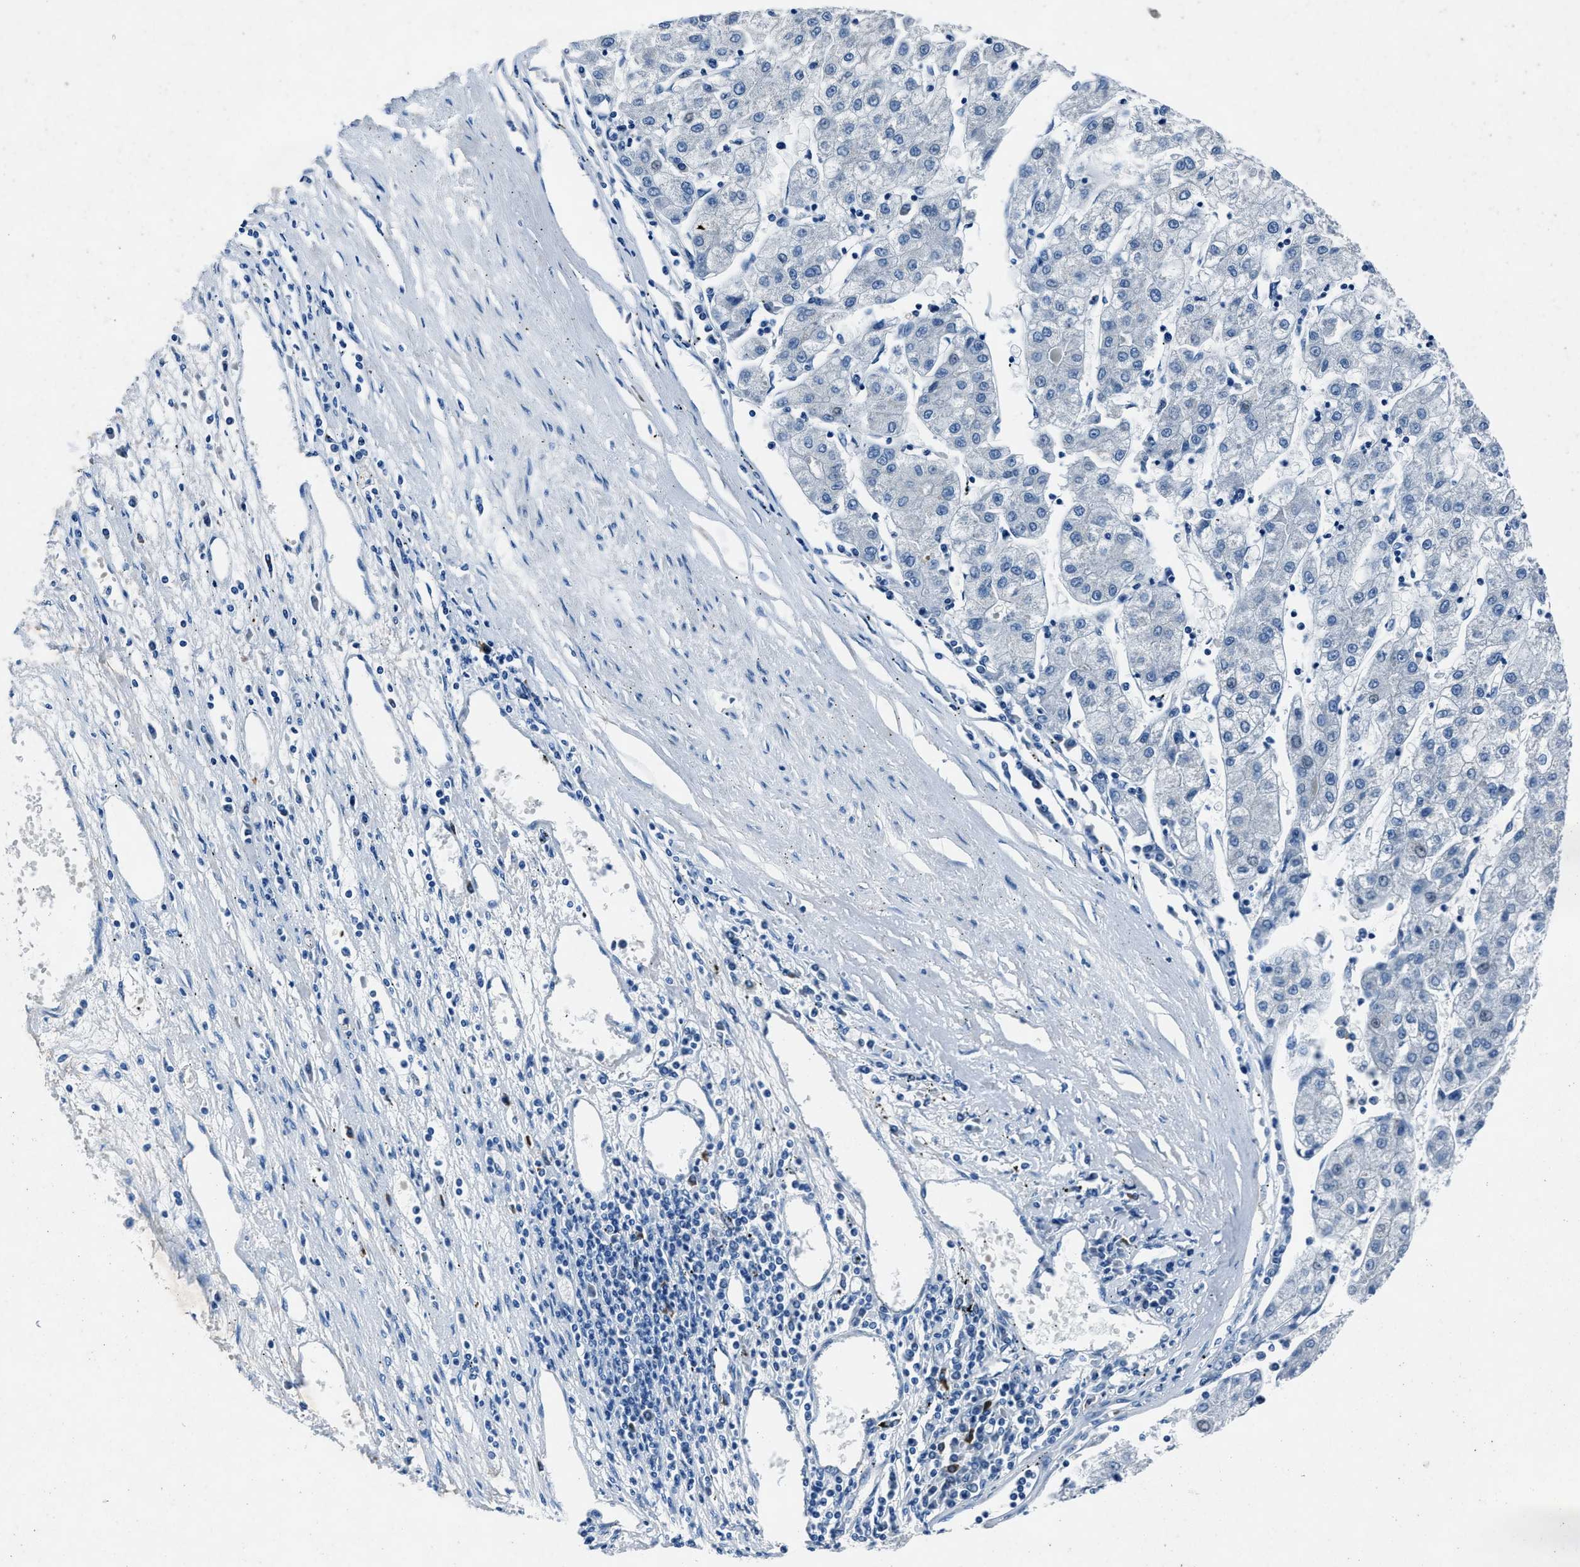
{"staining": {"intensity": "negative", "quantity": "none", "location": "none"}, "tissue": "liver cancer", "cell_type": "Tumor cells", "image_type": "cancer", "snomed": [{"axis": "morphology", "description": "Carcinoma, Hepatocellular, NOS"}, {"axis": "topography", "description": "Liver"}], "caption": "There is no significant staining in tumor cells of hepatocellular carcinoma (liver).", "gene": "NACAD", "patient": {"sex": "male", "age": 72}}